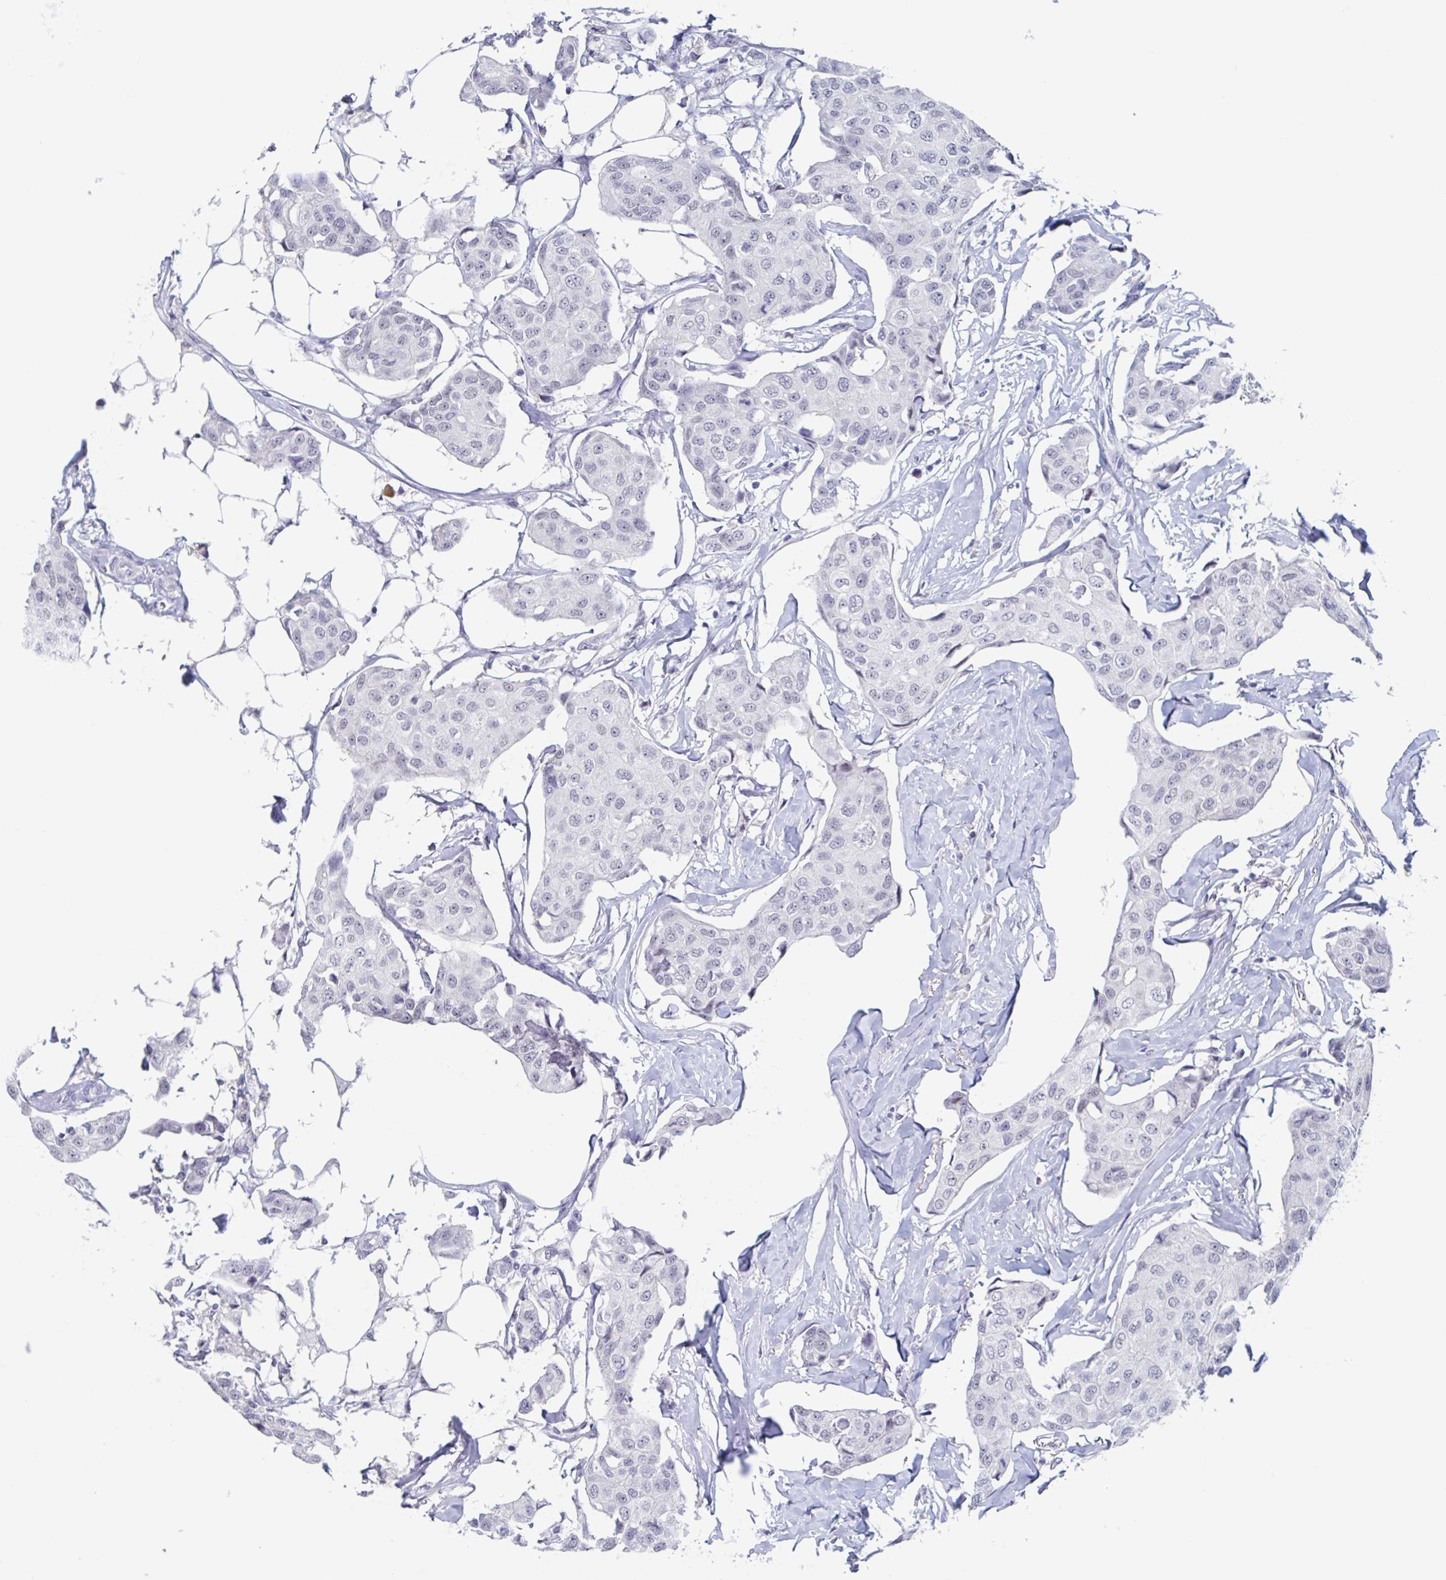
{"staining": {"intensity": "negative", "quantity": "none", "location": "none"}, "tissue": "breast cancer", "cell_type": "Tumor cells", "image_type": "cancer", "snomed": [{"axis": "morphology", "description": "Duct carcinoma"}, {"axis": "topography", "description": "Breast"}, {"axis": "topography", "description": "Lymph node"}], "caption": "This is a micrograph of IHC staining of breast intraductal carcinoma, which shows no staining in tumor cells. Nuclei are stained in blue.", "gene": "KDM4D", "patient": {"sex": "female", "age": 80}}